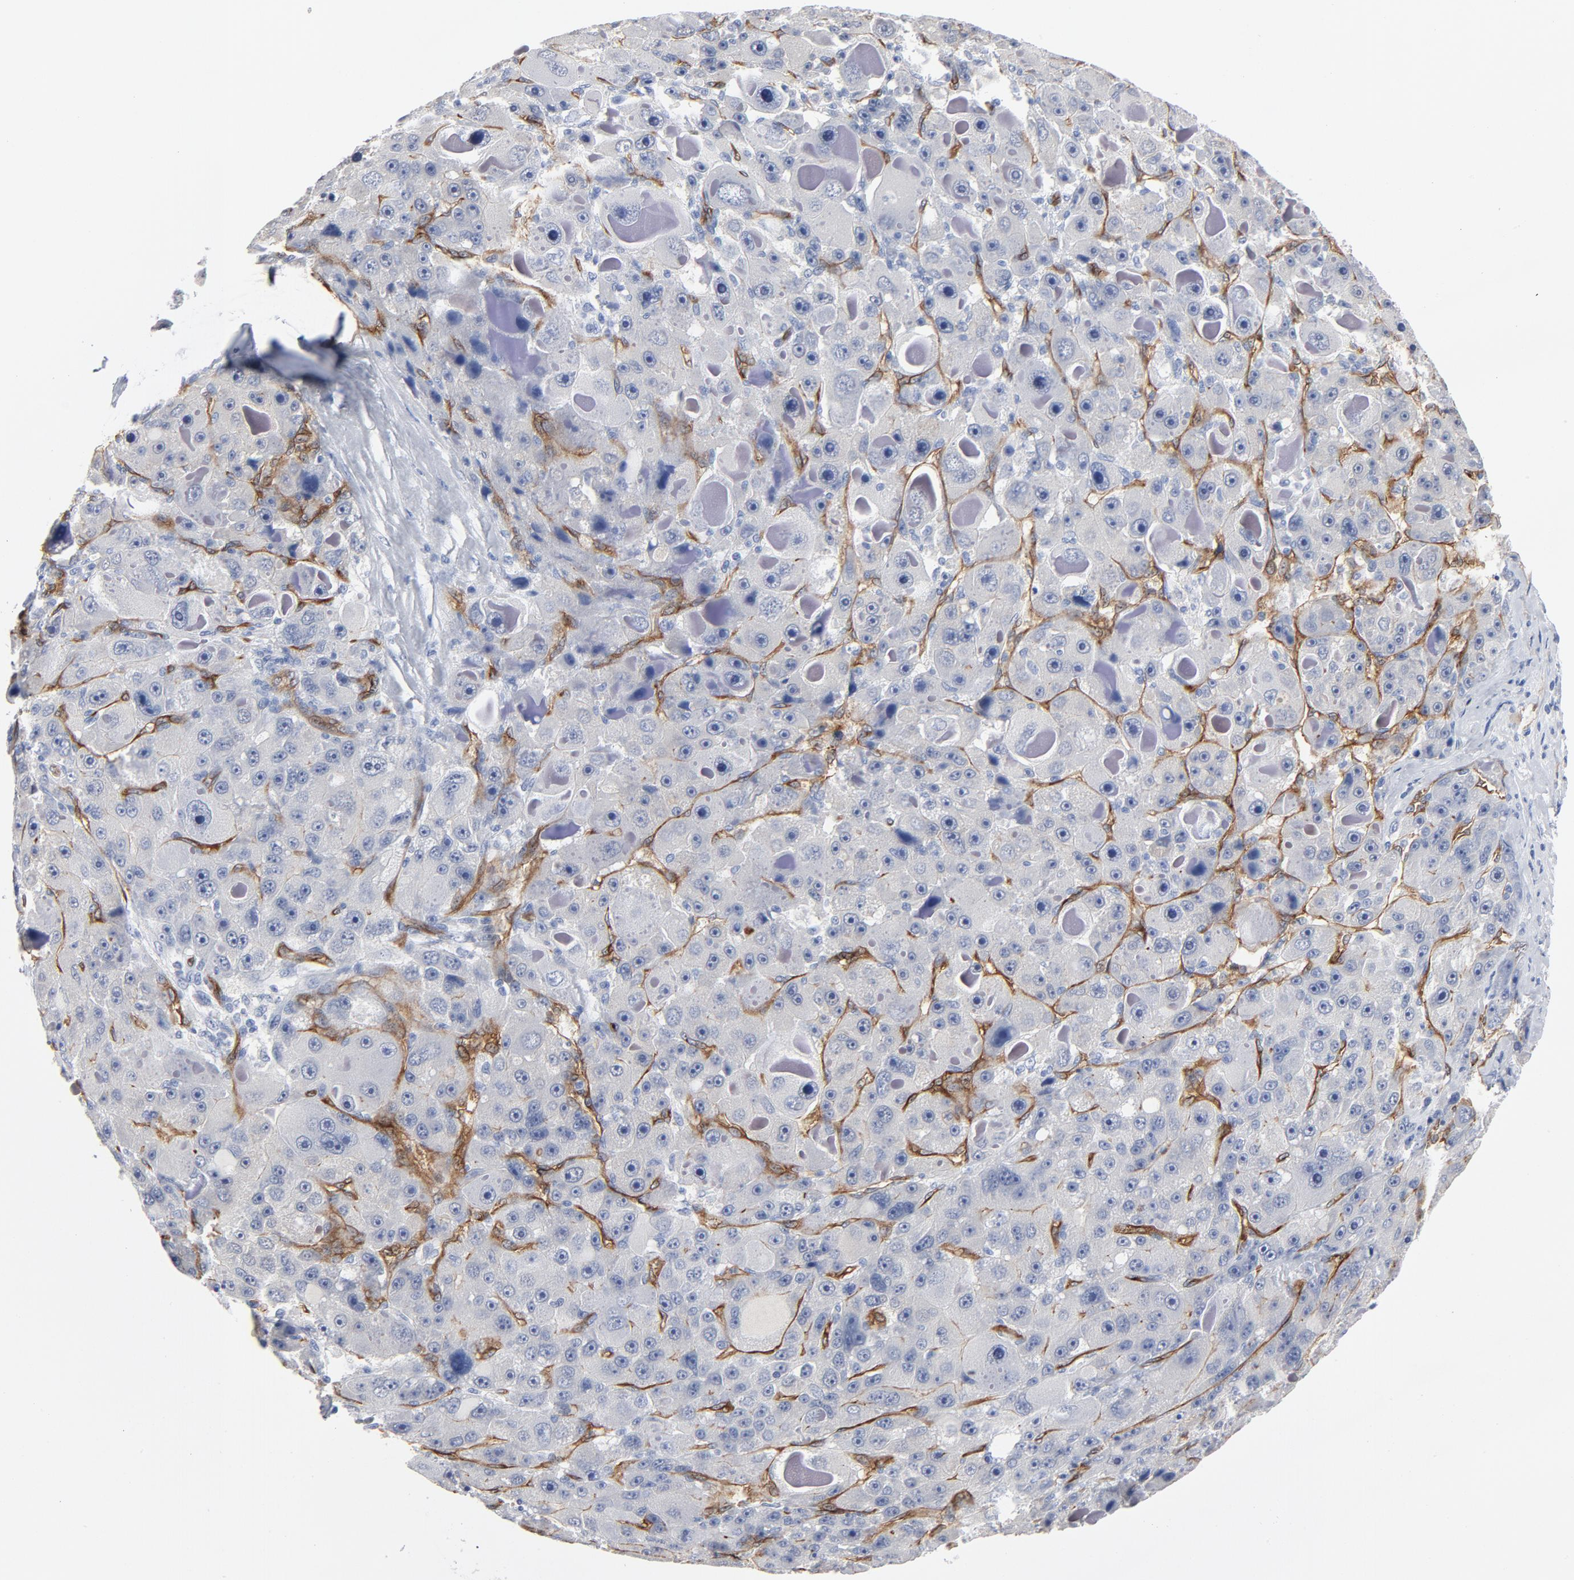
{"staining": {"intensity": "negative", "quantity": "none", "location": "none"}, "tissue": "liver cancer", "cell_type": "Tumor cells", "image_type": "cancer", "snomed": [{"axis": "morphology", "description": "Carcinoma, Hepatocellular, NOS"}, {"axis": "topography", "description": "Liver"}], "caption": "Photomicrograph shows no significant protein positivity in tumor cells of liver cancer.", "gene": "SHANK3", "patient": {"sex": "male", "age": 76}}